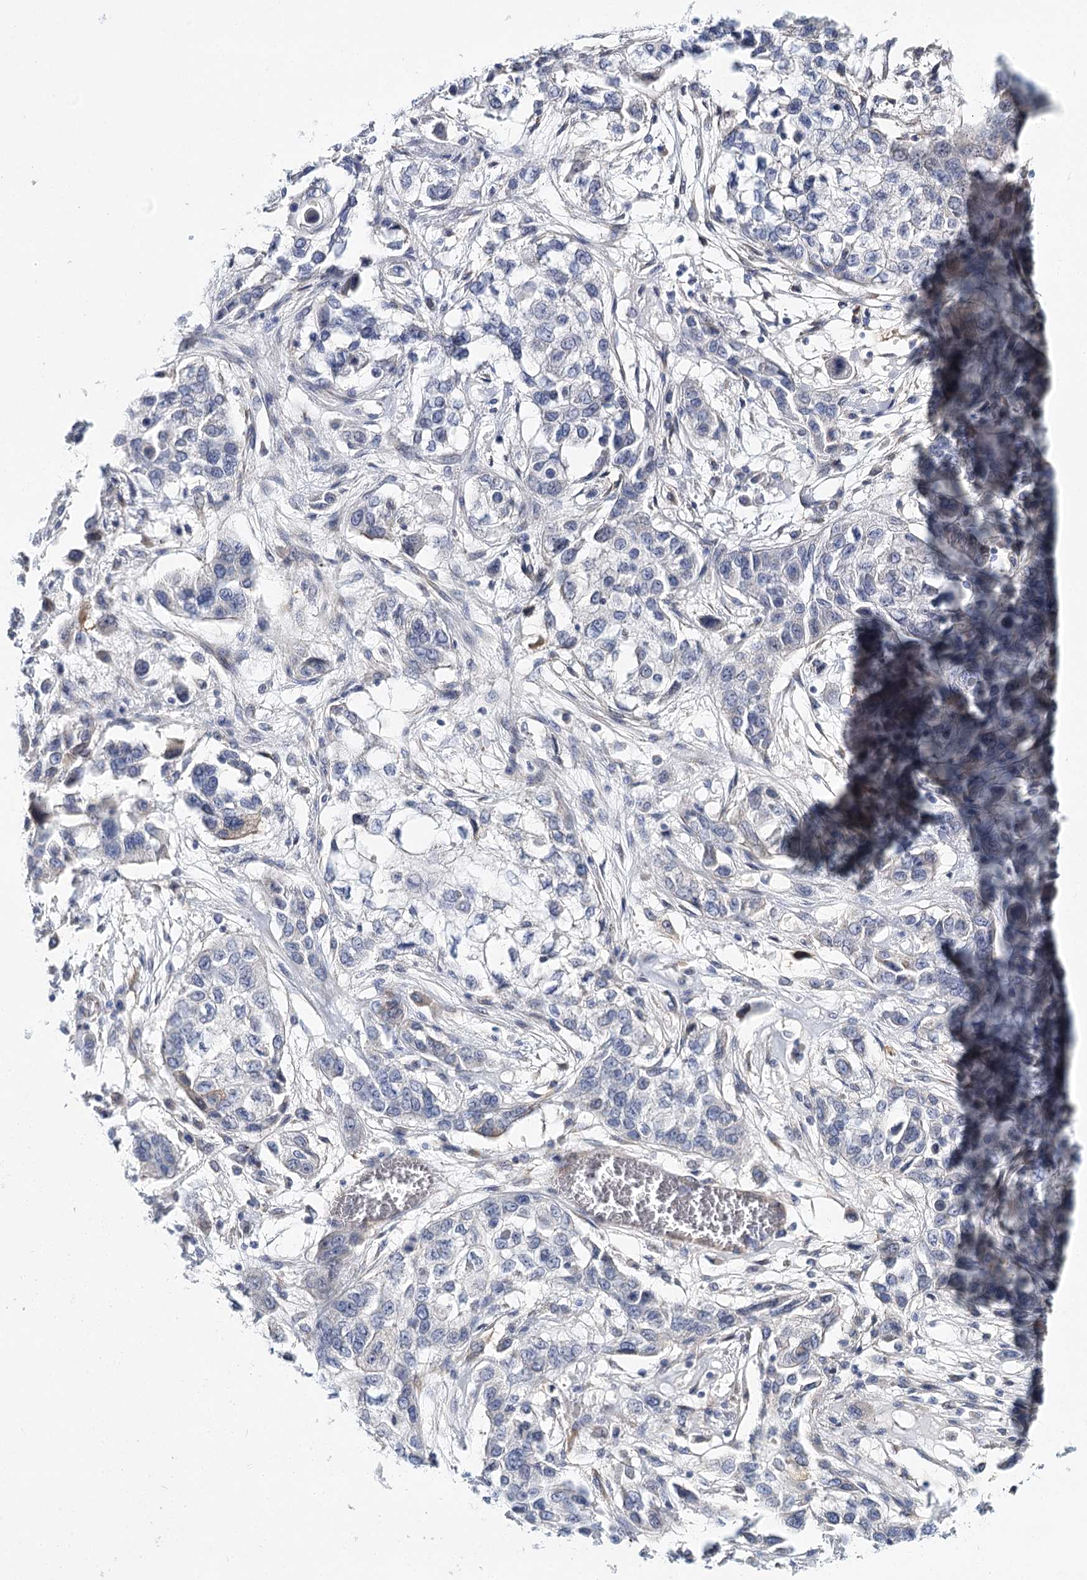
{"staining": {"intensity": "negative", "quantity": "none", "location": "none"}, "tissue": "lung cancer", "cell_type": "Tumor cells", "image_type": "cancer", "snomed": [{"axis": "morphology", "description": "Squamous cell carcinoma, NOS"}, {"axis": "topography", "description": "Lung"}], "caption": "Tumor cells are negative for brown protein staining in lung cancer.", "gene": "TEX12", "patient": {"sex": "male", "age": 71}}